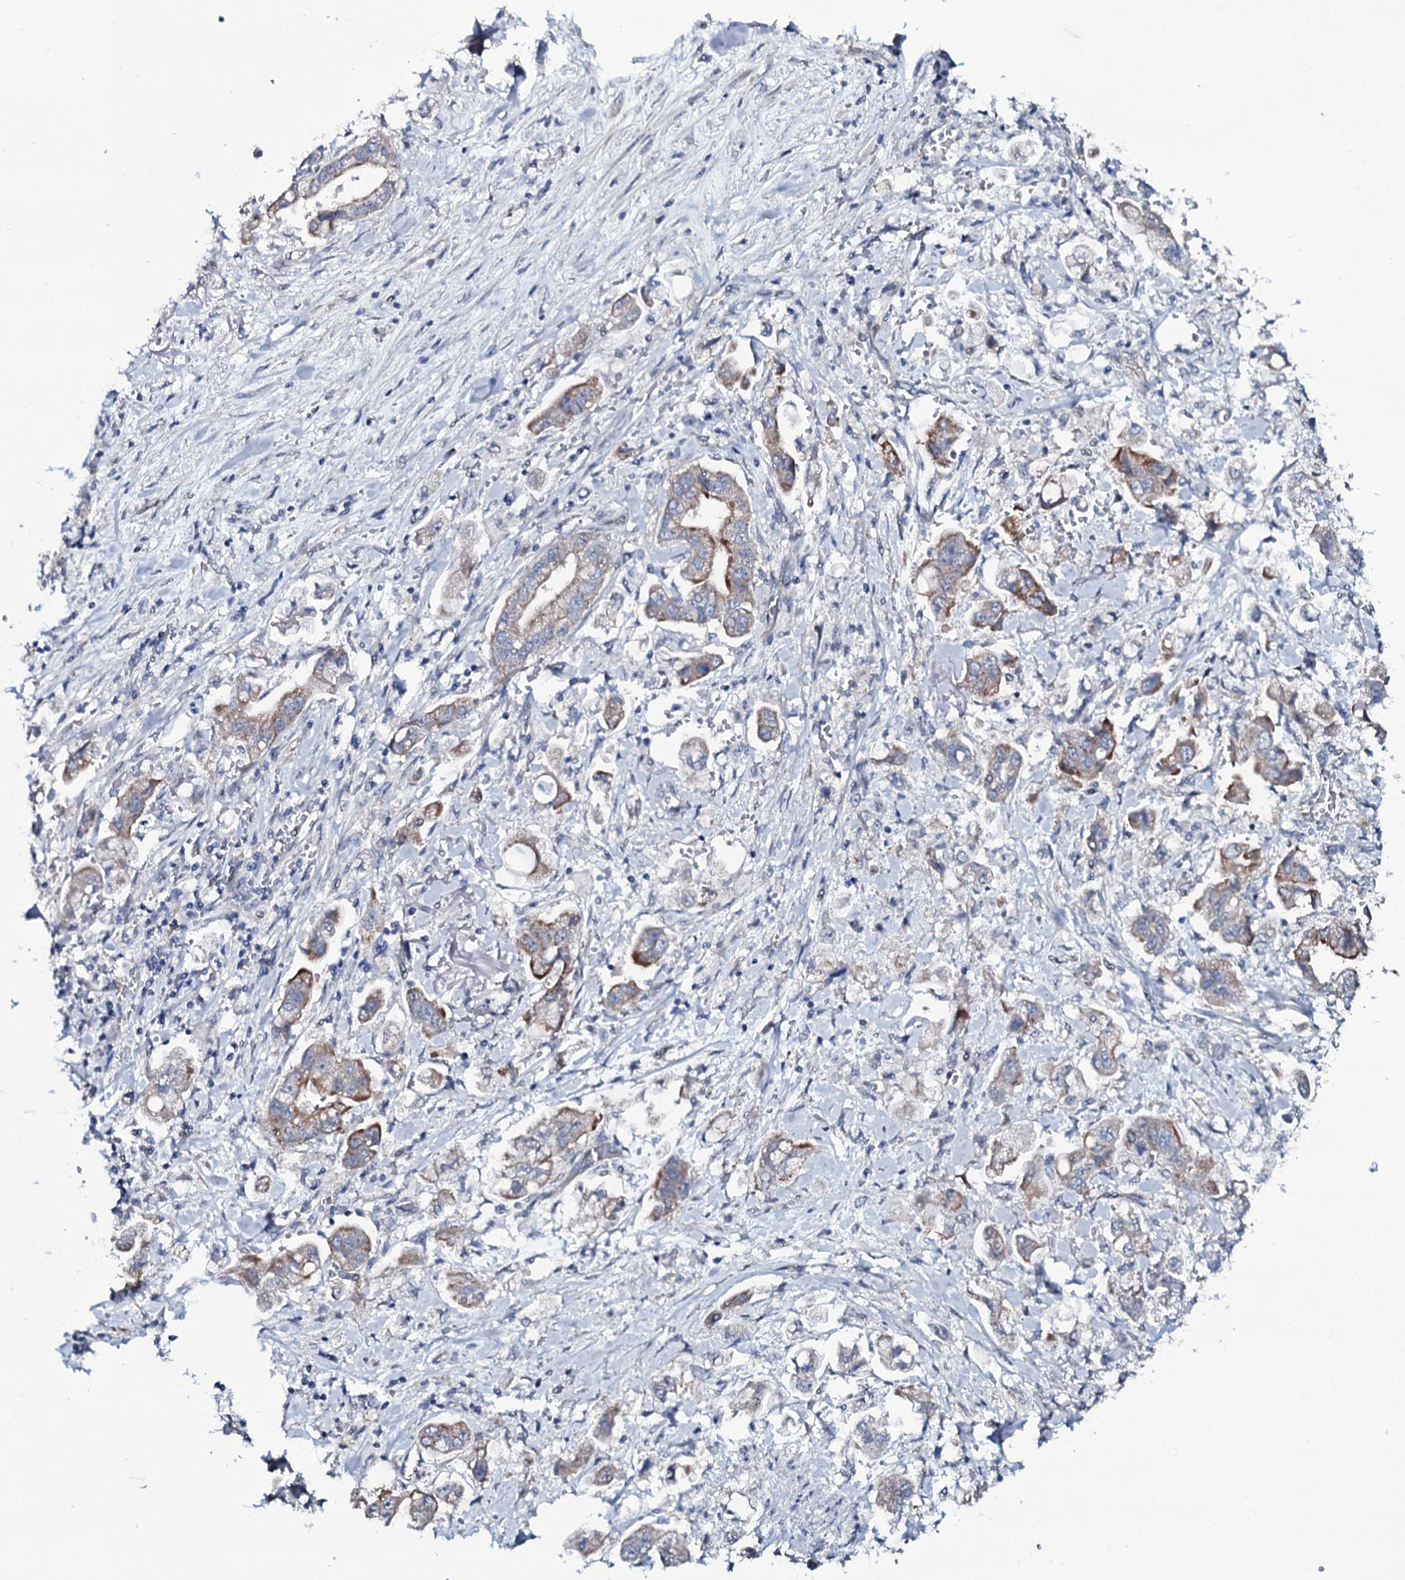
{"staining": {"intensity": "moderate", "quantity": "25%-75%", "location": "cytoplasmic/membranous"}, "tissue": "stomach cancer", "cell_type": "Tumor cells", "image_type": "cancer", "snomed": [{"axis": "morphology", "description": "Adenocarcinoma, NOS"}, {"axis": "topography", "description": "Stomach"}], "caption": "Tumor cells show medium levels of moderate cytoplasmic/membranous expression in about 25%-75% of cells in stomach adenocarcinoma.", "gene": "WIPF3", "patient": {"sex": "male", "age": 62}}